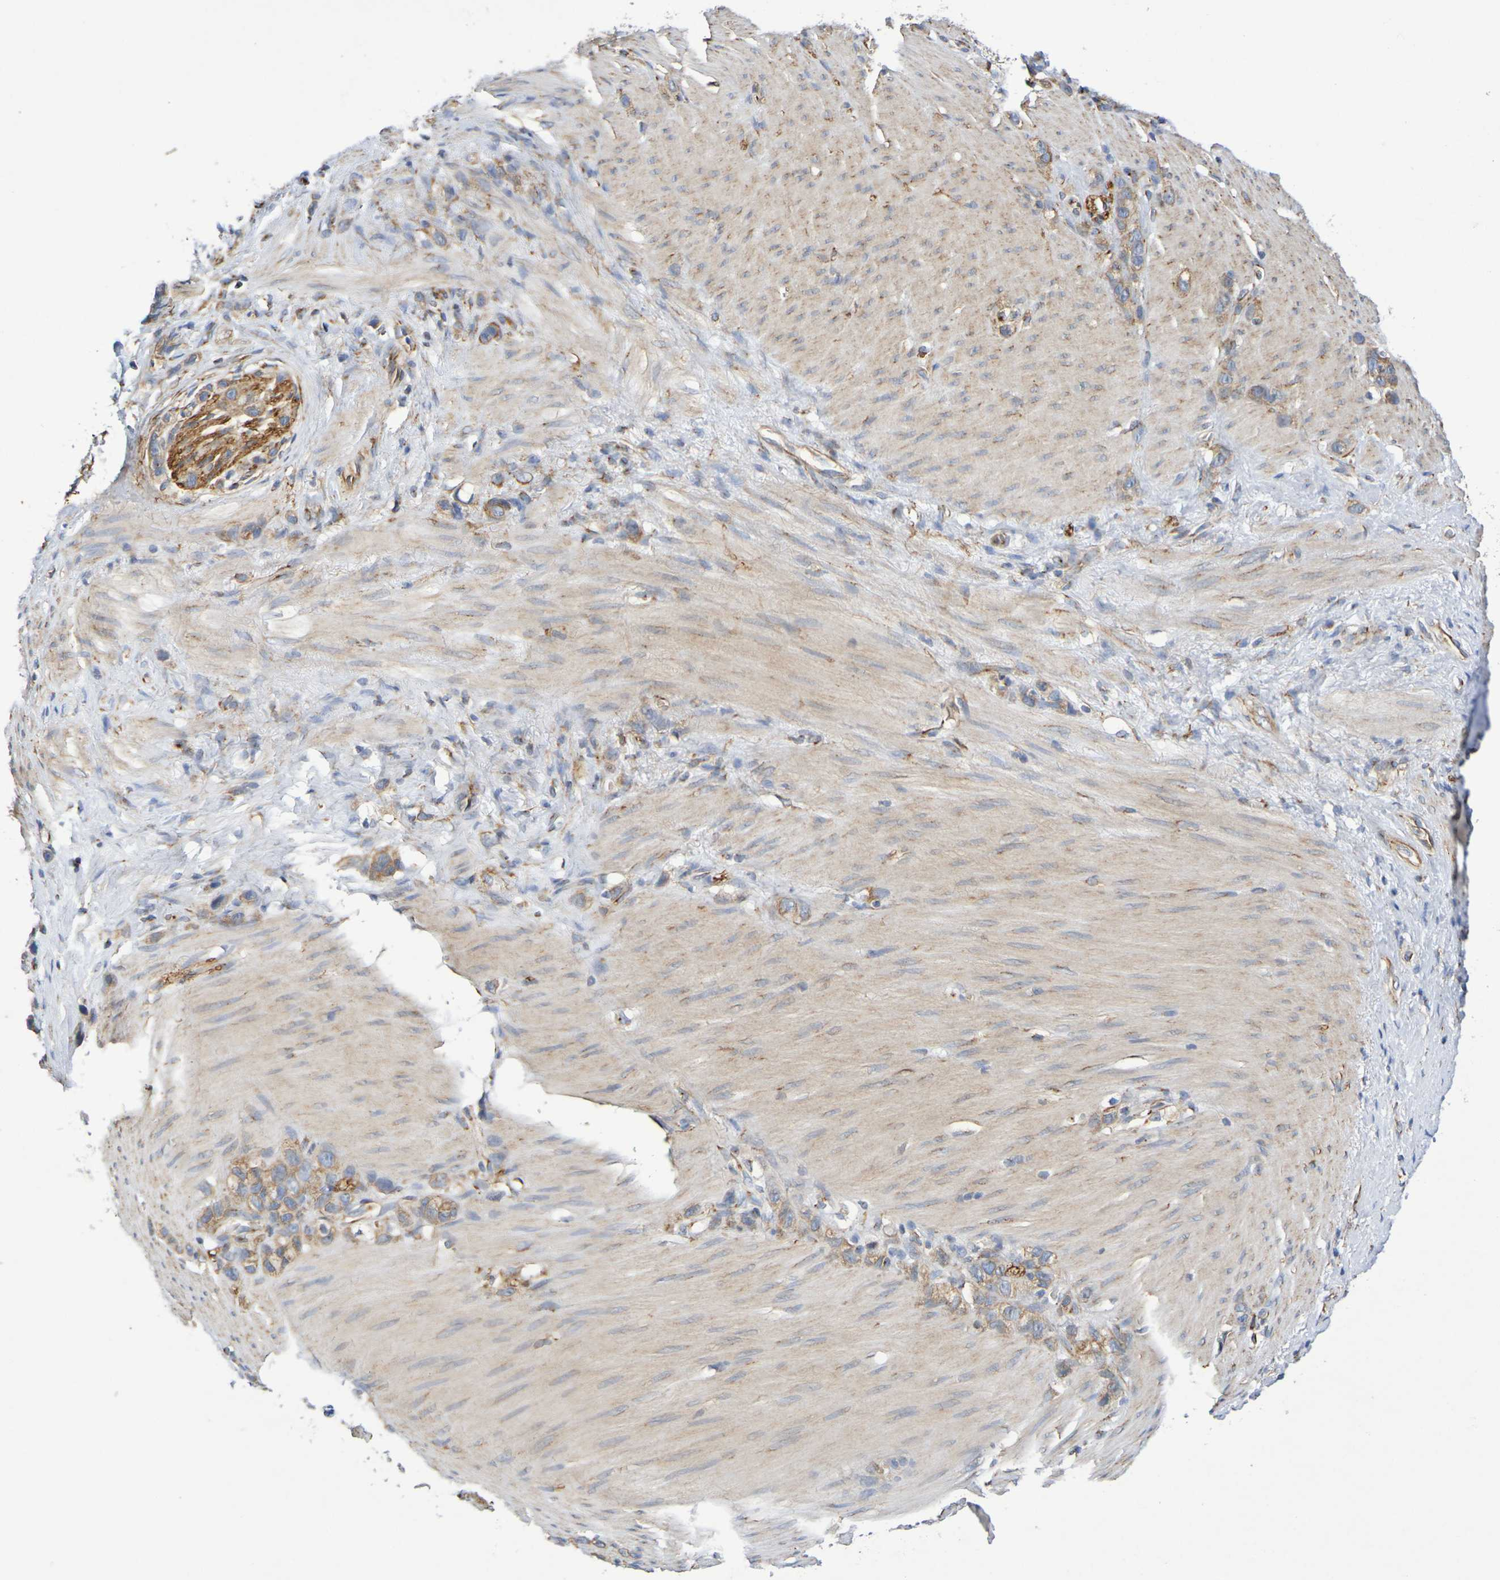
{"staining": {"intensity": "moderate", "quantity": ">75%", "location": "cytoplasmic/membranous"}, "tissue": "stomach cancer", "cell_type": "Tumor cells", "image_type": "cancer", "snomed": [{"axis": "morphology", "description": "Normal tissue, NOS"}, {"axis": "morphology", "description": "Adenocarcinoma, NOS"}, {"axis": "morphology", "description": "Adenocarcinoma, High grade"}, {"axis": "topography", "description": "Stomach, upper"}, {"axis": "topography", "description": "Stomach"}], "caption": "High-power microscopy captured an IHC histopathology image of stomach adenocarcinoma (high-grade), revealing moderate cytoplasmic/membranous expression in about >75% of tumor cells. The protein of interest is stained brown, and the nuclei are stained in blue (DAB IHC with brightfield microscopy, high magnification).", "gene": "DCP2", "patient": {"sex": "female", "age": 65}}